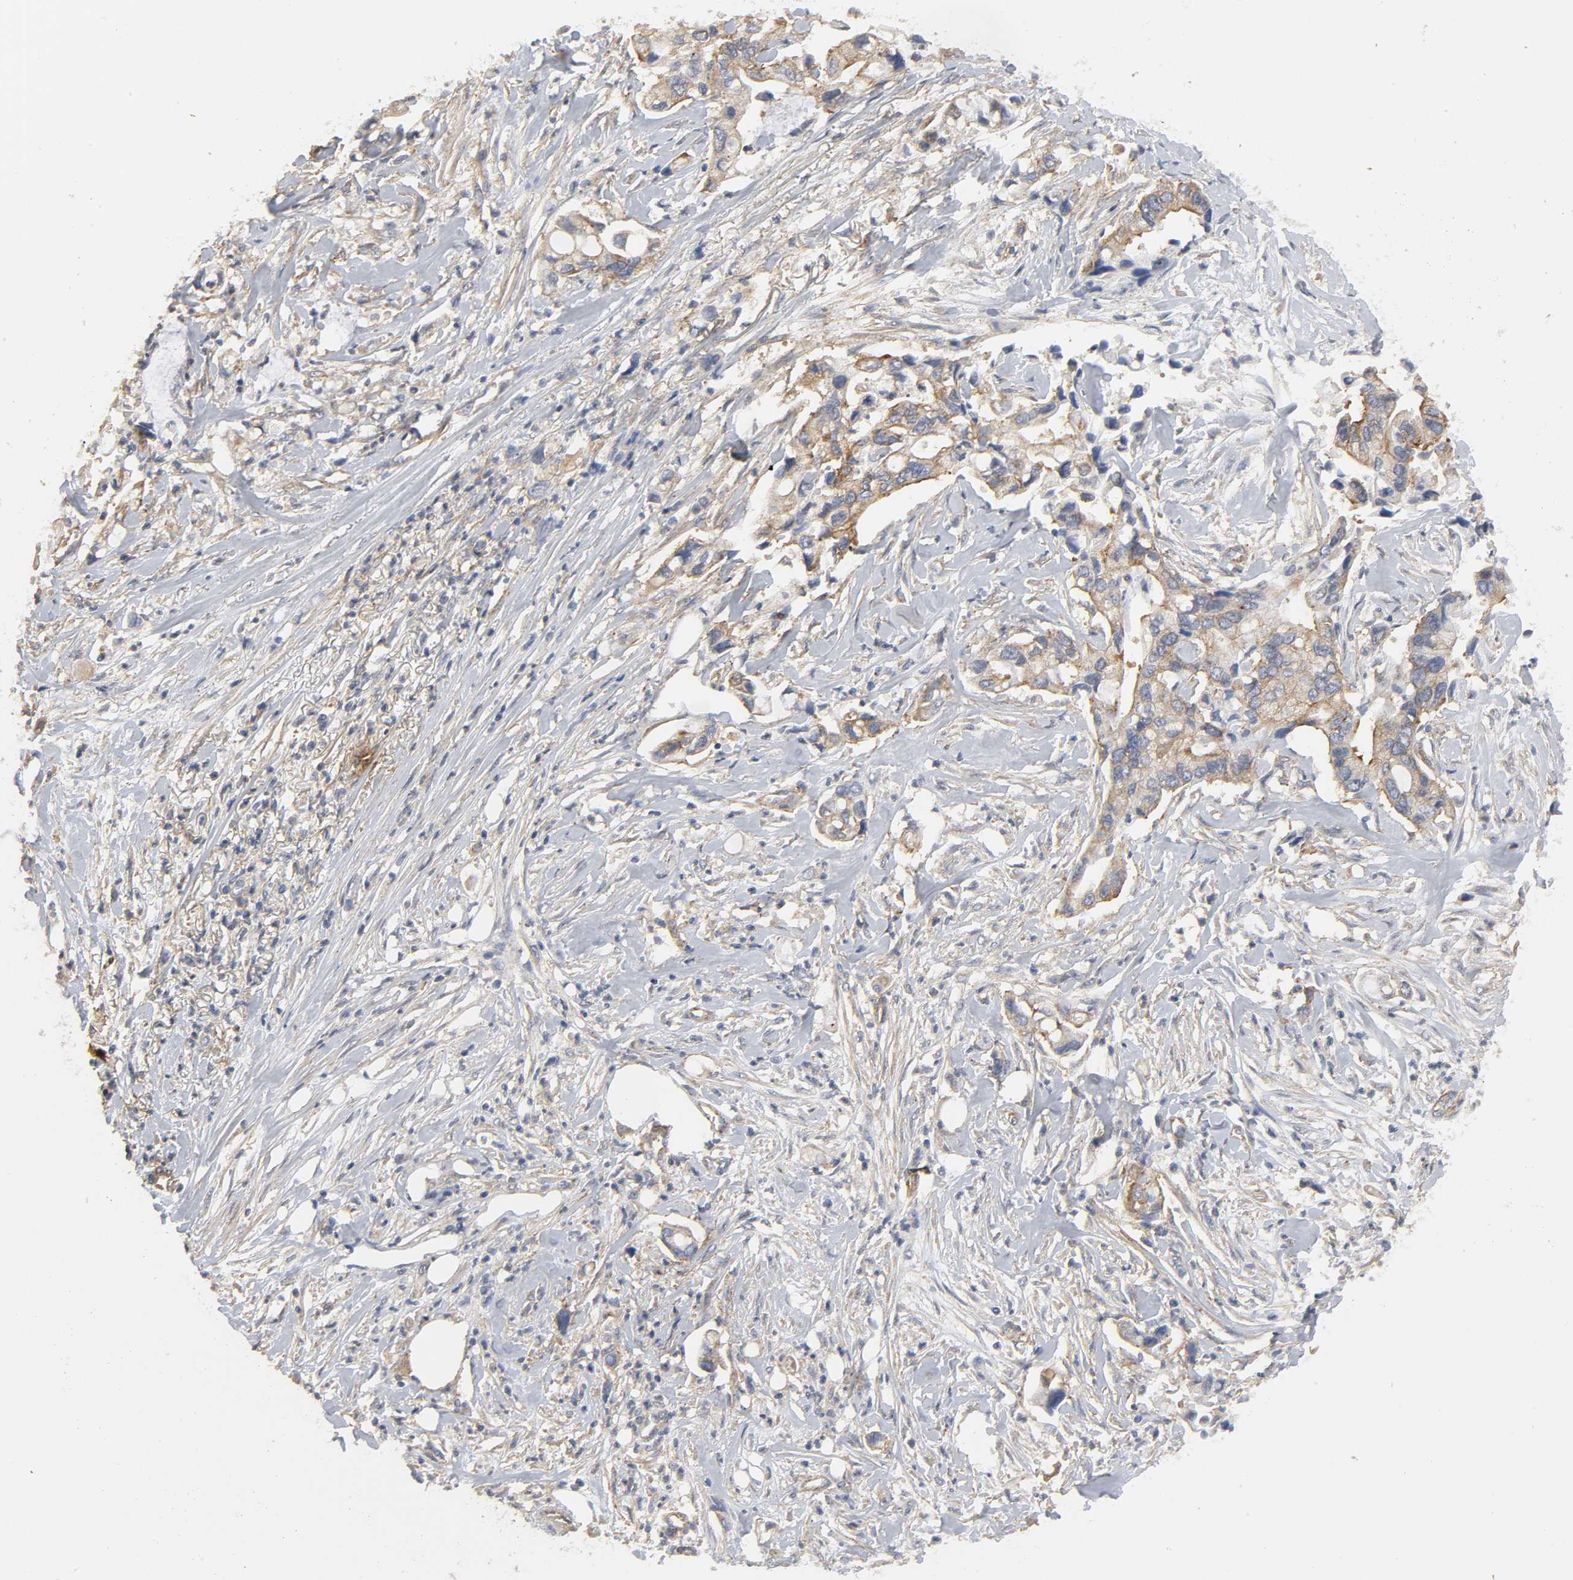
{"staining": {"intensity": "moderate", "quantity": ">75%", "location": "cytoplasmic/membranous"}, "tissue": "pancreatic cancer", "cell_type": "Tumor cells", "image_type": "cancer", "snomed": [{"axis": "morphology", "description": "Adenocarcinoma, NOS"}, {"axis": "topography", "description": "Pancreas"}], "caption": "Adenocarcinoma (pancreatic) tissue displays moderate cytoplasmic/membranous positivity in approximately >75% of tumor cells", "gene": "SH3GLB1", "patient": {"sex": "male", "age": 70}}